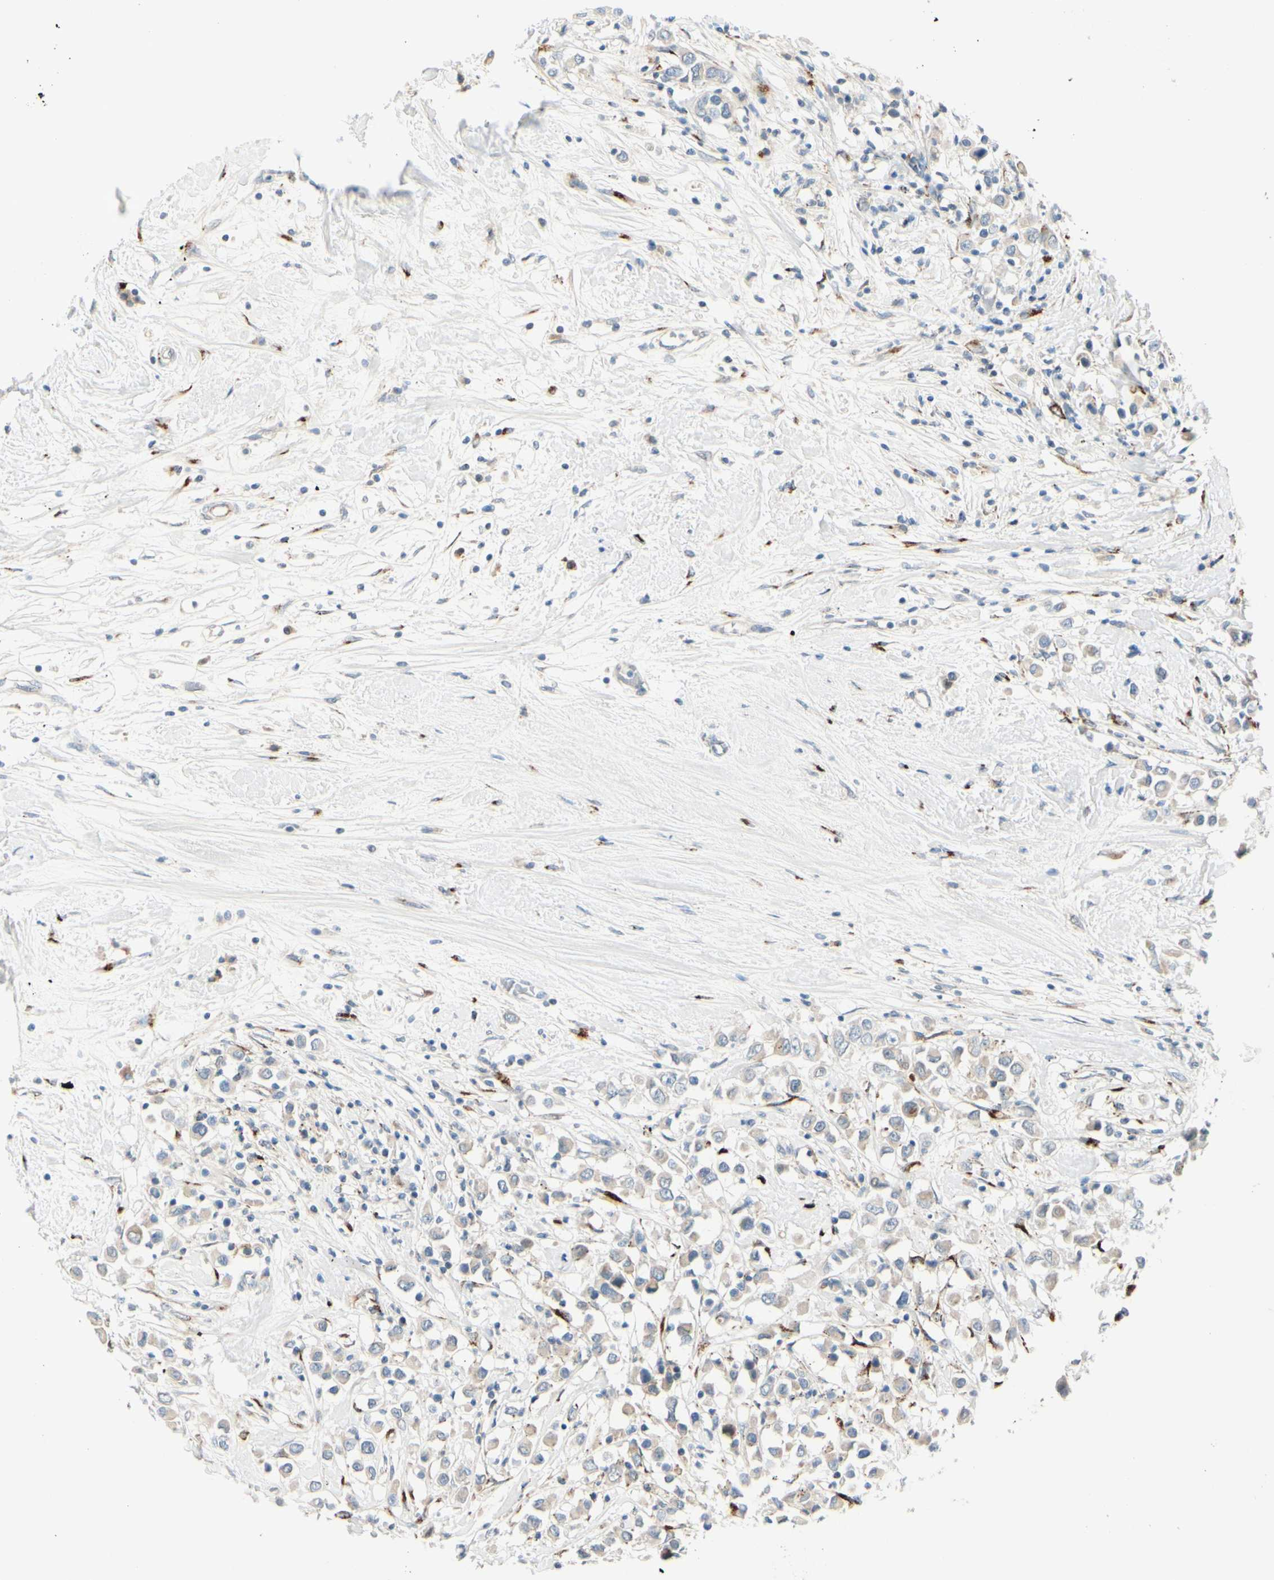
{"staining": {"intensity": "strong", "quantity": "<25%", "location": "cytoplasmic/membranous"}, "tissue": "breast cancer", "cell_type": "Tumor cells", "image_type": "cancer", "snomed": [{"axis": "morphology", "description": "Duct carcinoma"}, {"axis": "topography", "description": "Breast"}], "caption": "Brown immunohistochemical staining in human breast cancer (intraductal carcinoma) reveals strong cytoplasmic/membranous staining in about <25% of tumor cells. Nuclei are stained in blue.", "gene": "GALNT5", "patient": {"sex": "female", "age": 61}}